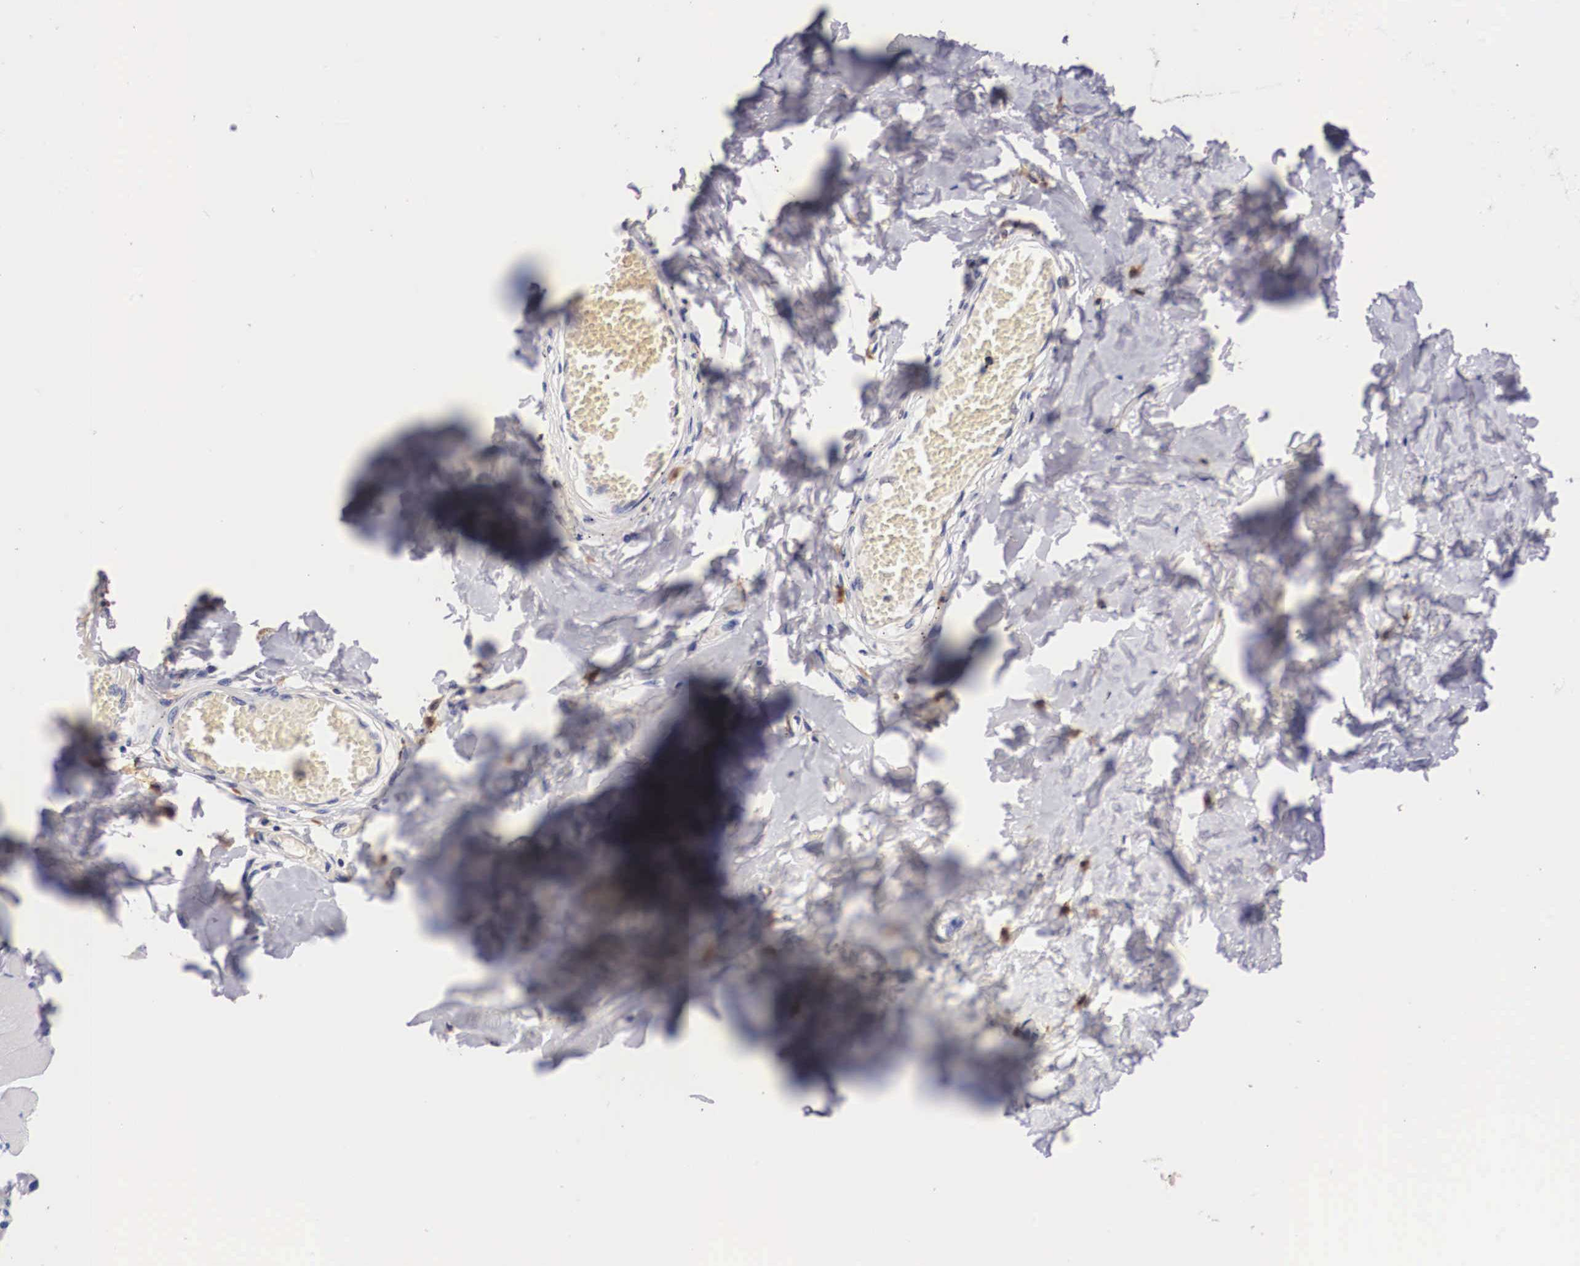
{"staining": {"intensity": "negative", "quantity": "none", "location": "none"}, "tissue": "adipose tissue", "cell_type": "Adipocytes", "image_type": "normal", "snomed": [{"axis": "morphology", "description": "Normal tissue, NOS"}, {"axis": "morphology", "description": "Sarcoma, NOS"}, {"axis": "topography", "description": "Skin"}, {"axis": "topography", "description": "Soft tissue"}], "caption": "Protein analysis of normal adipose tissue exhibits no significant staining in adipocytes.", "gene": "RENBP", "patient": {"sex": "female", "age": 51}}